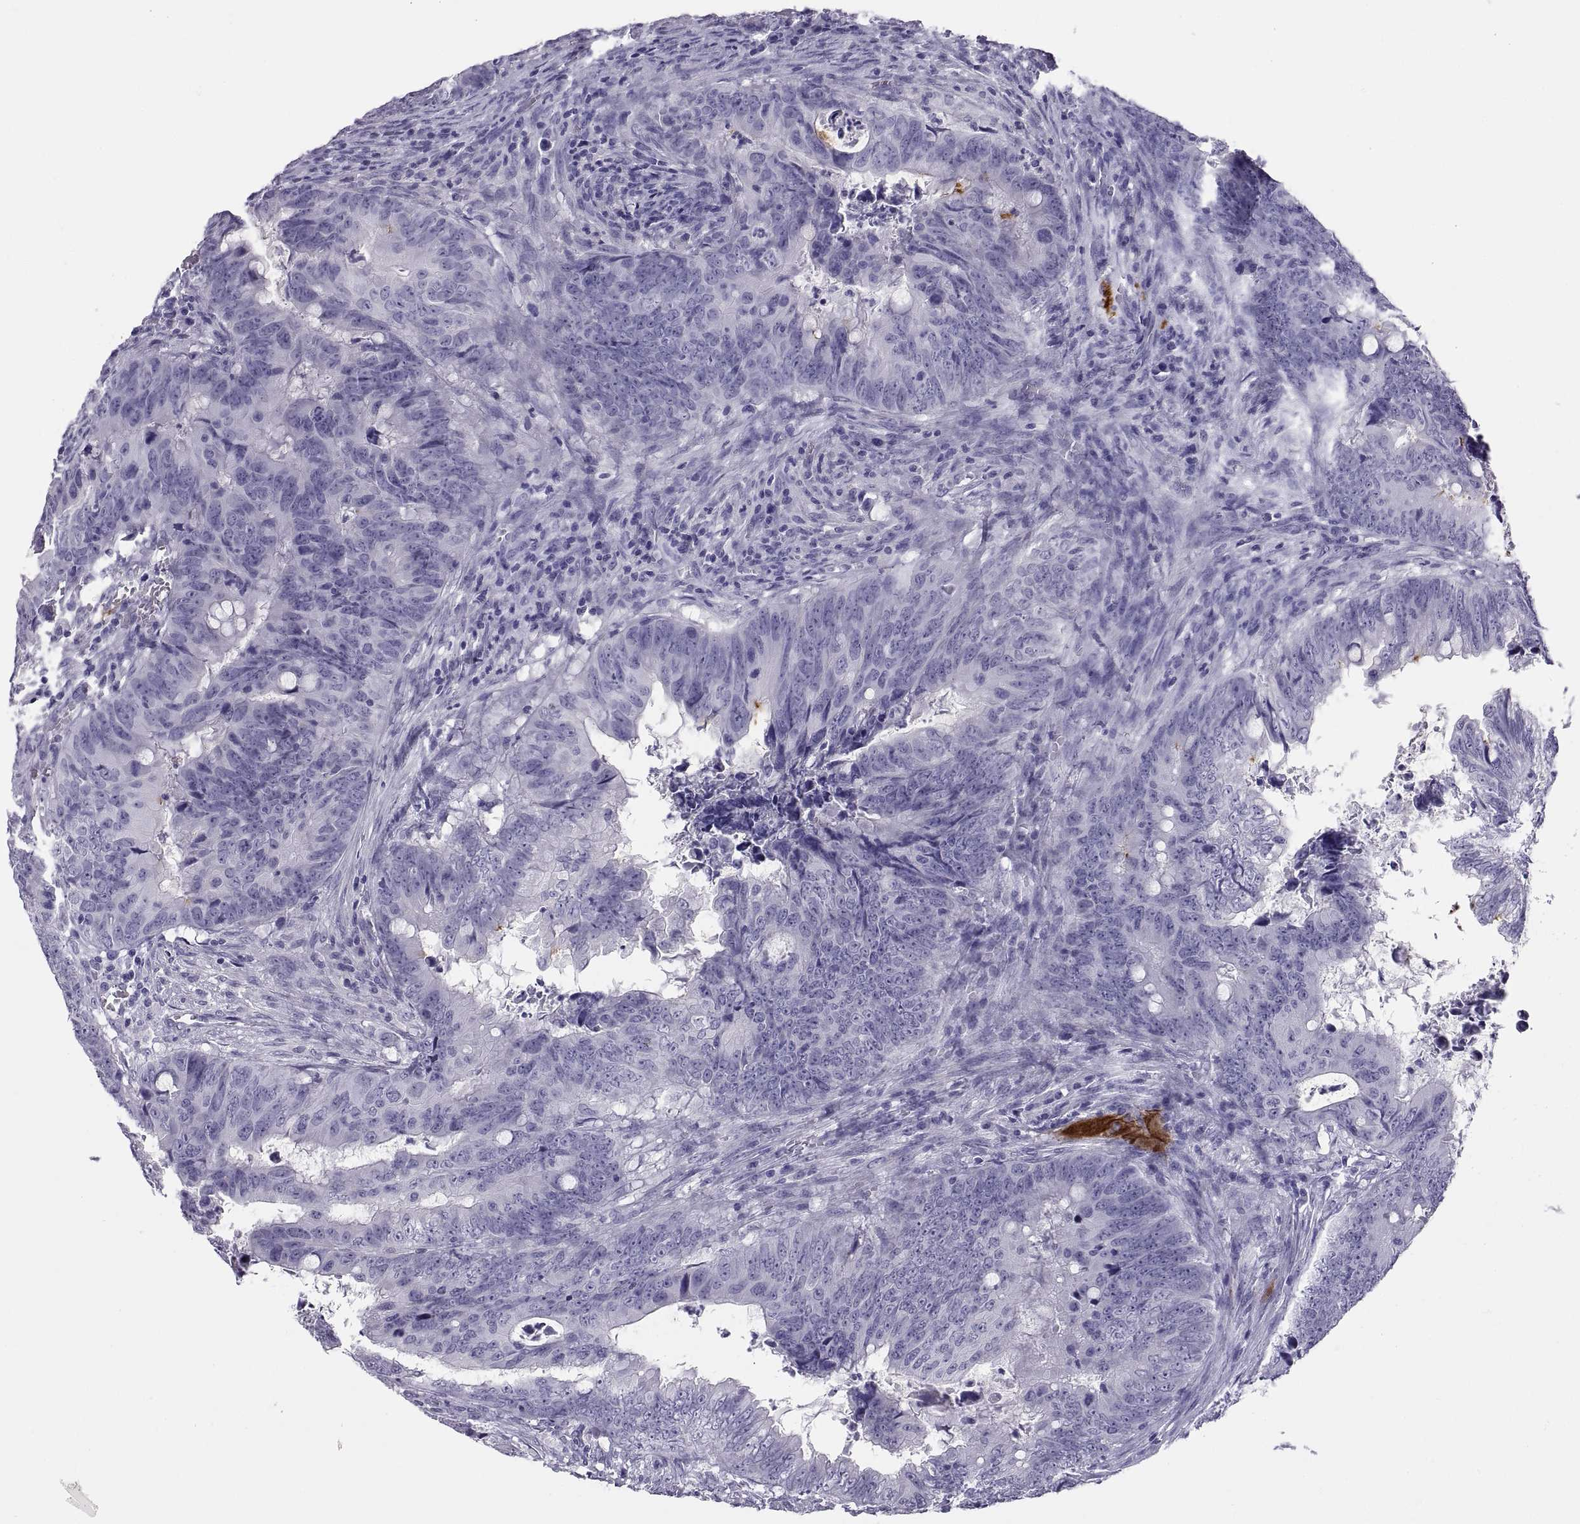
{"staining": {"intensity": "negative", "quantity": "none", "location": "none"}, "tissue": "colorectal cancer", "cell_type": "Tumor cells", "image_type": "cancer", "snomed": [{"axis": "morphology", "description": "Adenocarcinoma, NOS"}, {"axis": "topography", "description": "Colon"}], "caption": "Human adenocarcinoma (colorectal) stained for a protein using immunohistochemistry reveals no positivity in tumor cells.", "gene": "RGS20", "patient": {"sex": "female", "age": 82}}